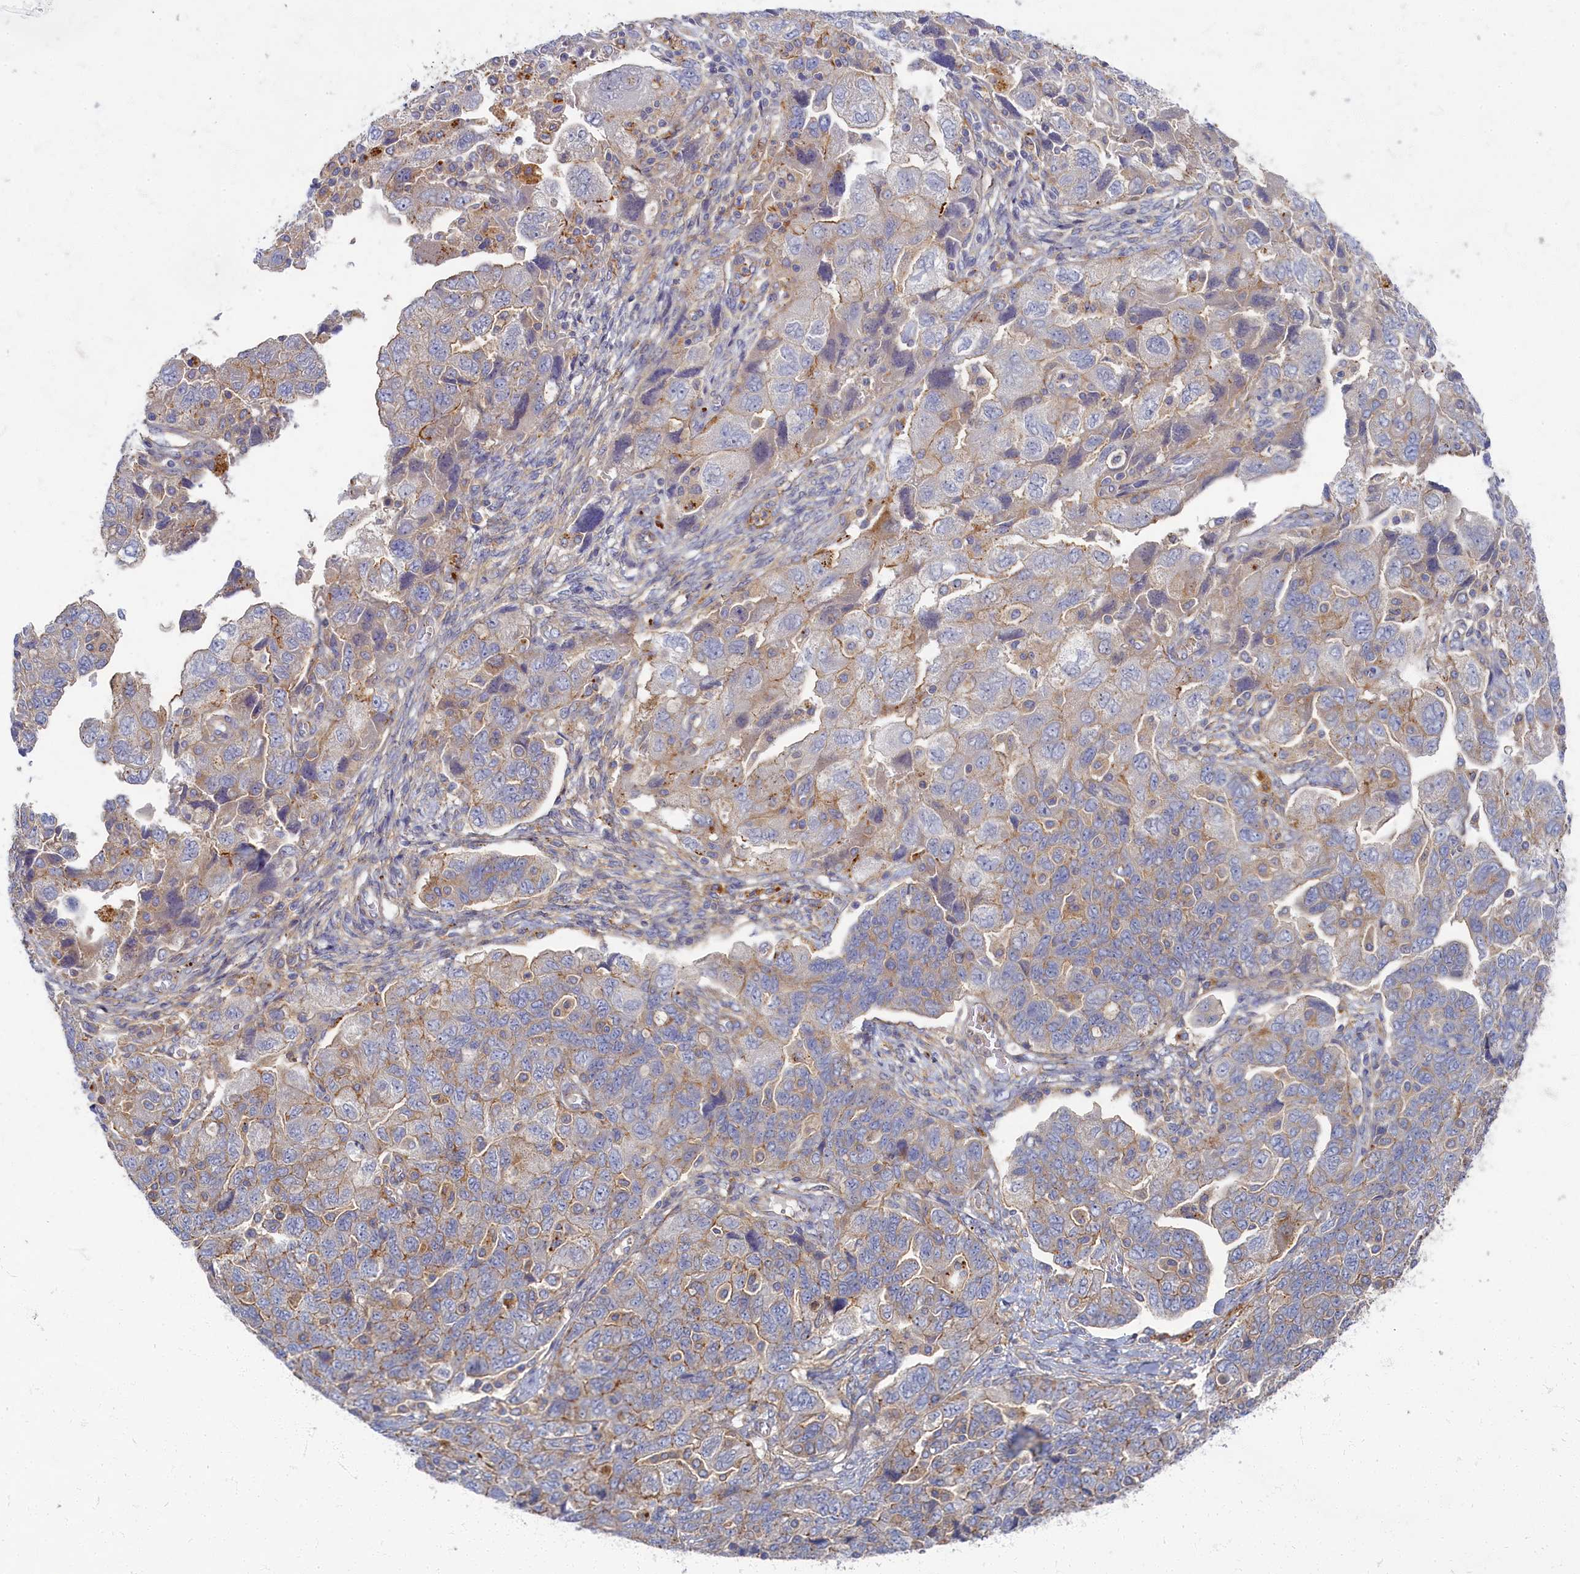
{"staining": {"intensity": "moderate", "quantity": "<25%", "location": "cytoplasmic/membranous"}, "tissue": "ovarian cancer", "cell_type": "Tumor cells", "image_type": "cancer", "snomed": [{"axis": "morphology", "description": "Carcinoma, NOS"}, {"axis": "morphology", "description": "Cystadenocarcinoma, serous, NOS"}, {"axis": "topography", "description": "Ovary"}], "caption": "Immunohistochemical staining of ovarian cancer demonstrates low levels of moderate cytoplasmic/membranous expression in approximately <25% of tumor cells. The protein is shown in brown color, while the nuclei are stained blue.", "gene": "PSMG2", "patient": {"sex": "female", "age": 69}}